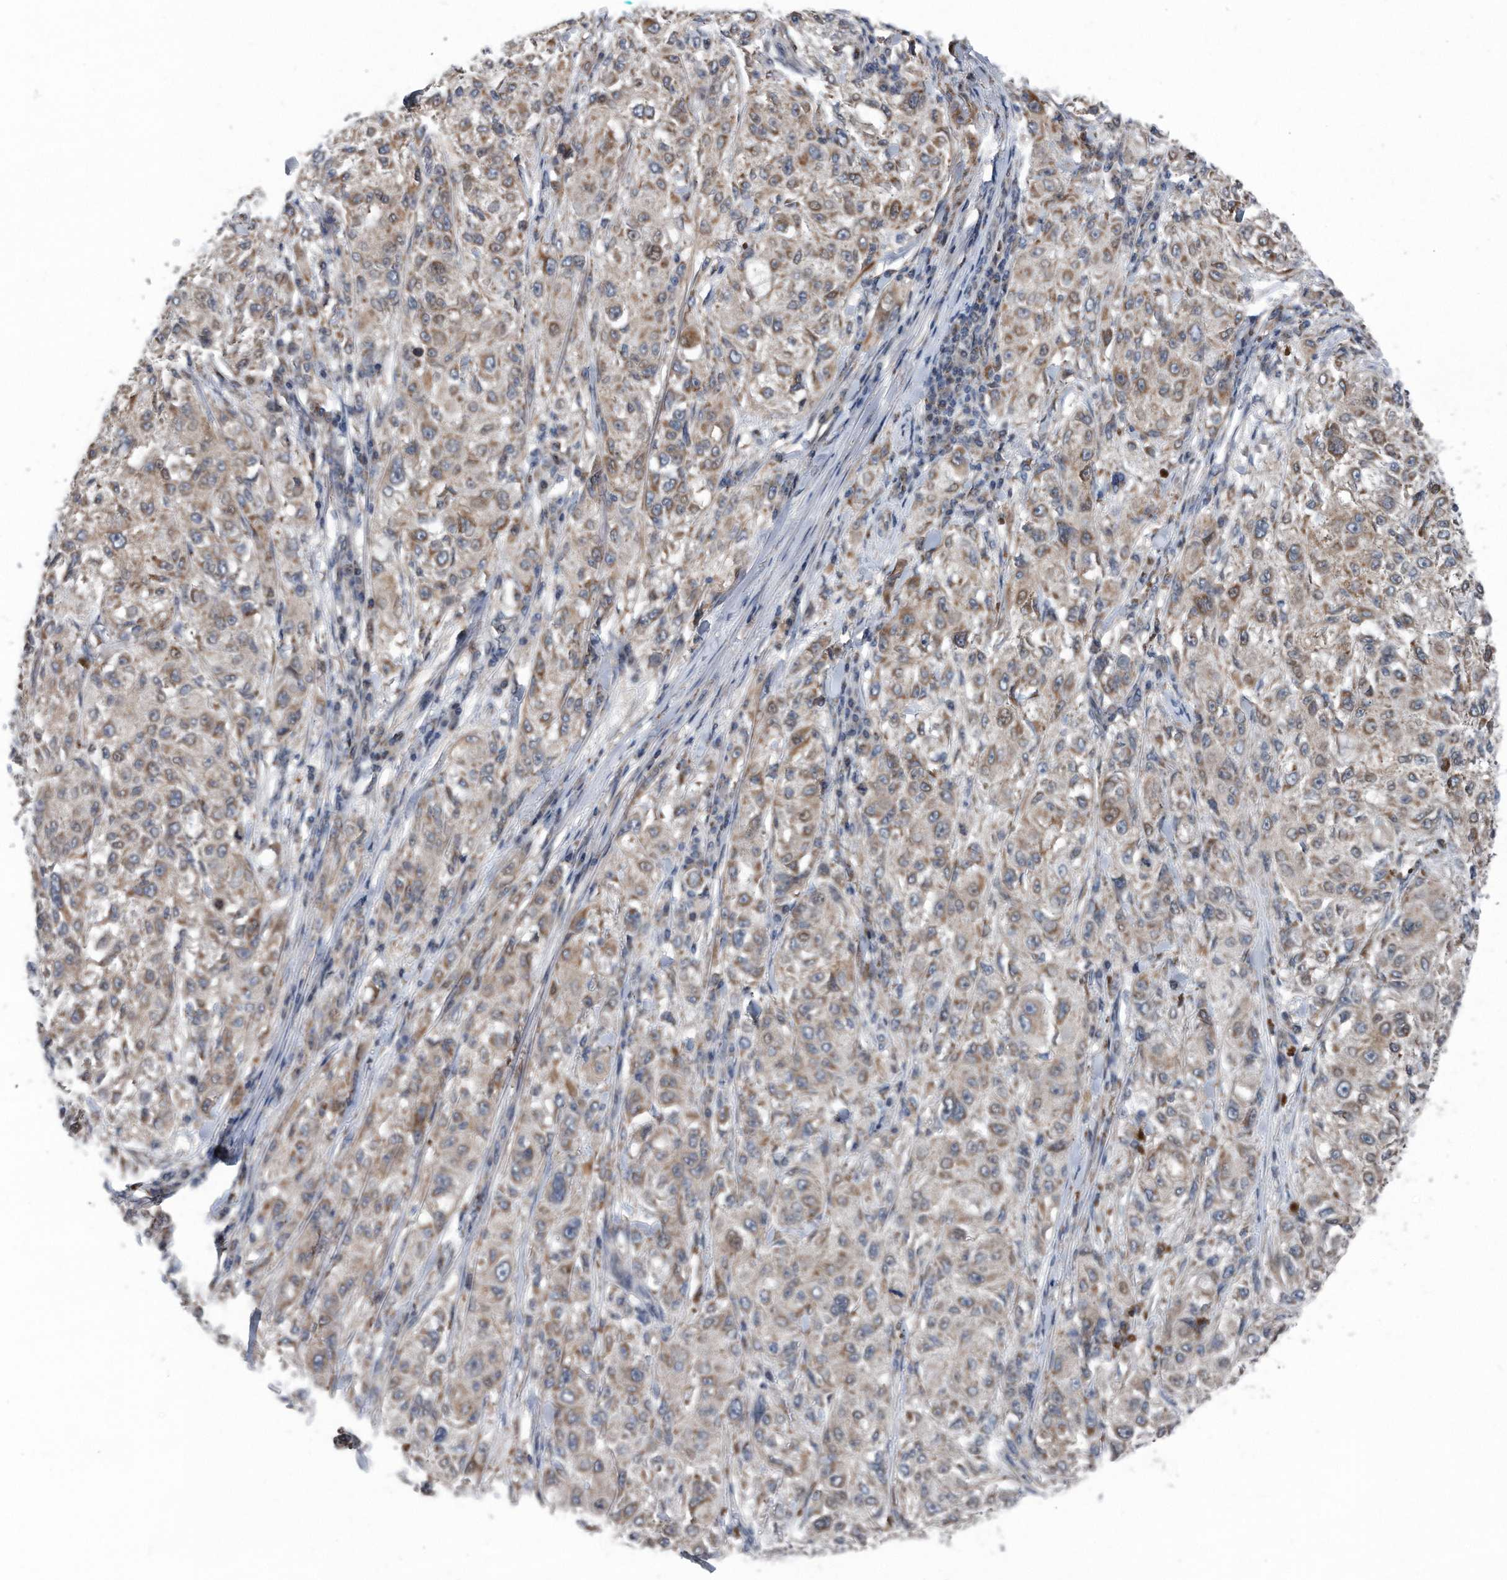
{"staining": {"intensity": "weak", "quantity": ">75%", "location": "cytoplasmic/membranous"}, "tissue": "melanoma", "cell_type": "Tumor cells", "image_type": "cancer", "snomed": [{"axis": "morphology", "description": "Necrosis, NOS"}, {"axis": "morphology", "description": "Malignant melanoma, NOS"}, {"axis": "topography", "description": "Skin"}], "caption": "A brown stain labels weak cytoplasmic/membranous positivity of a protein in melanoma tumor cells.", "gene": "DST", "patient": {"sex": "female", "age": 87}}